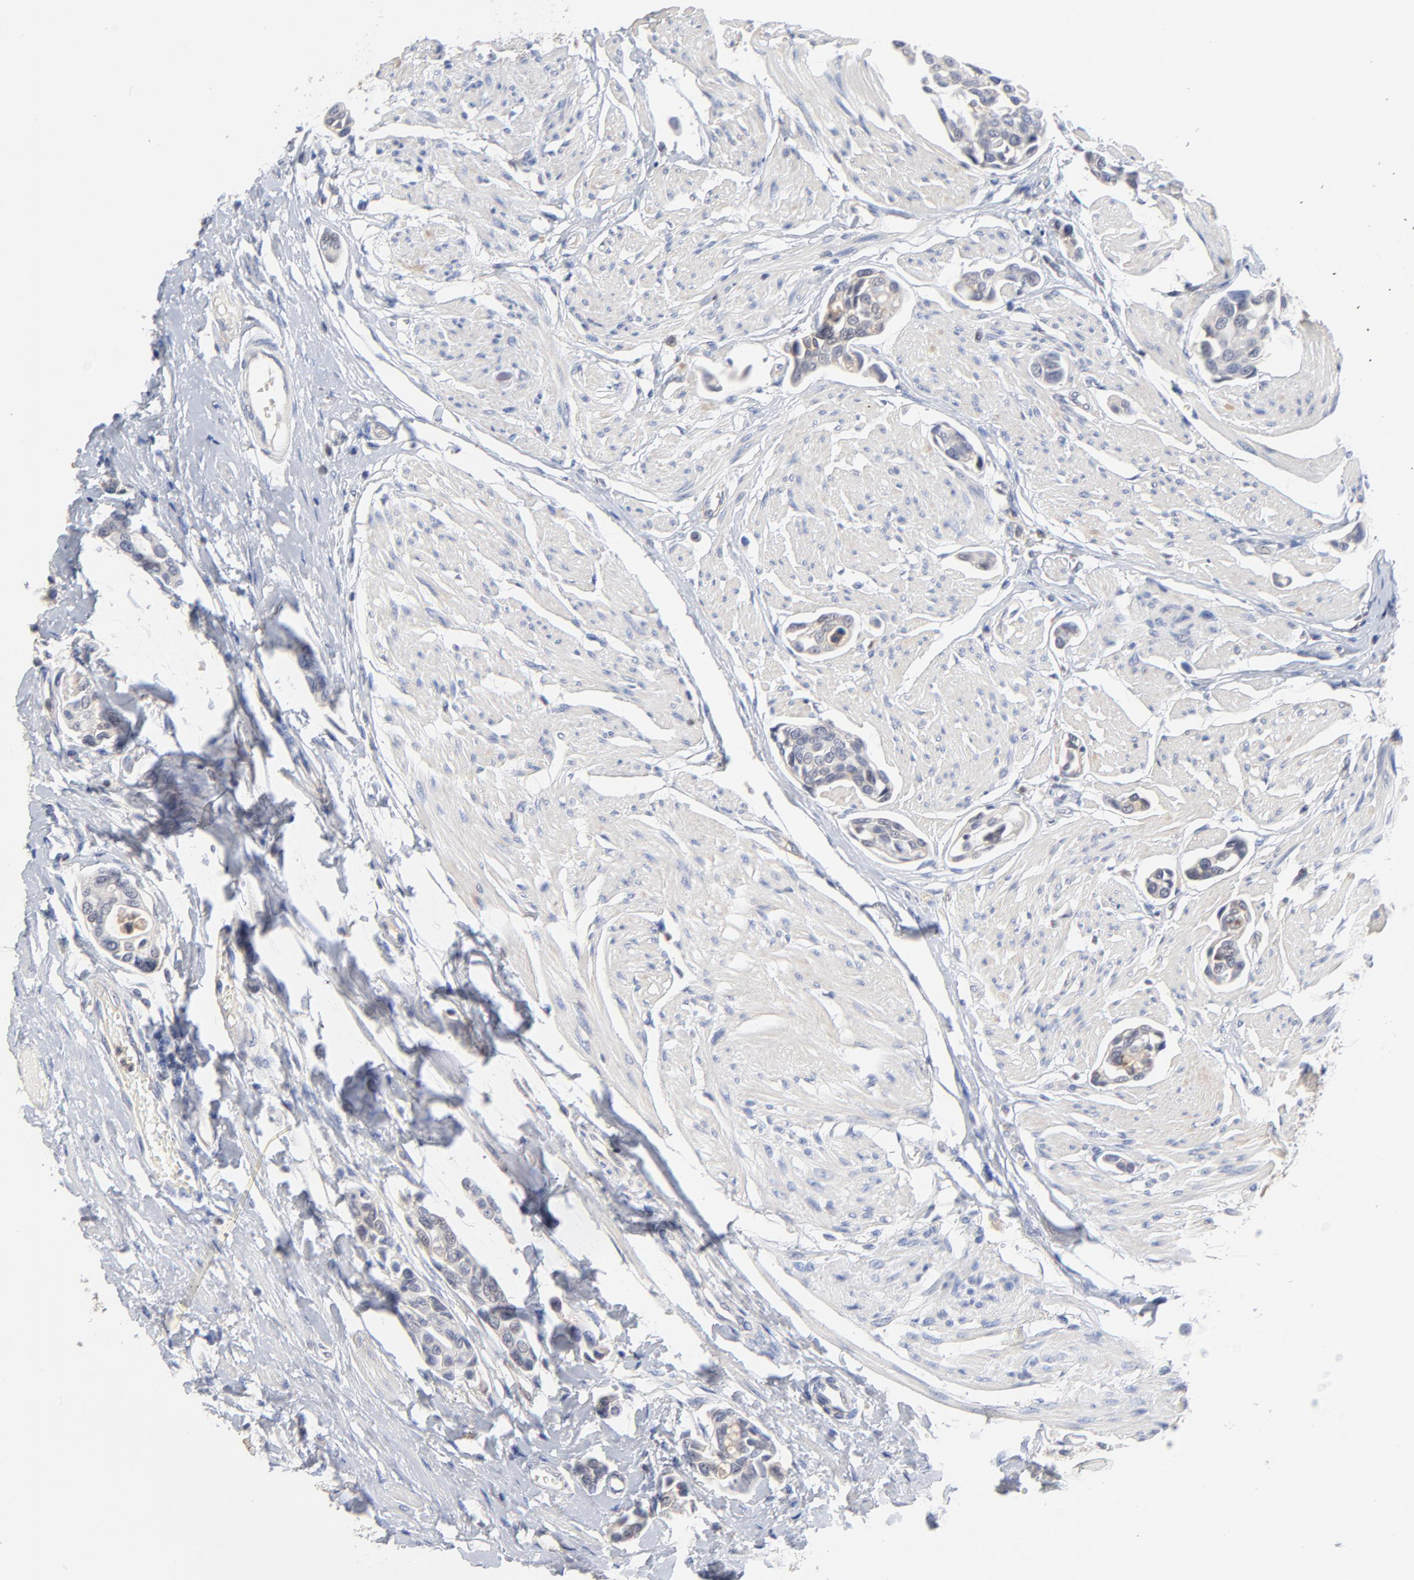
{"staining": {"intensity": "negative", "quantity": "none", "location": "none"}, "tissue": "urothelial cancer", "cell_type": "Tumor cells", "image_type": "cancer", "snomed": [{"axis": "morphology", "description": "Urothelial carcinoma, High grade"}, {"axis": "topography", "description": "Urinary bladder"}], "caption": "This is a micrograph of immunohistochemistry (IHC) staining of high-grade urothelial carcinoma, which shows no staining in tumor cells.", "gene": "CAB39L", "patient": {"sex": "male", "age": 78}}